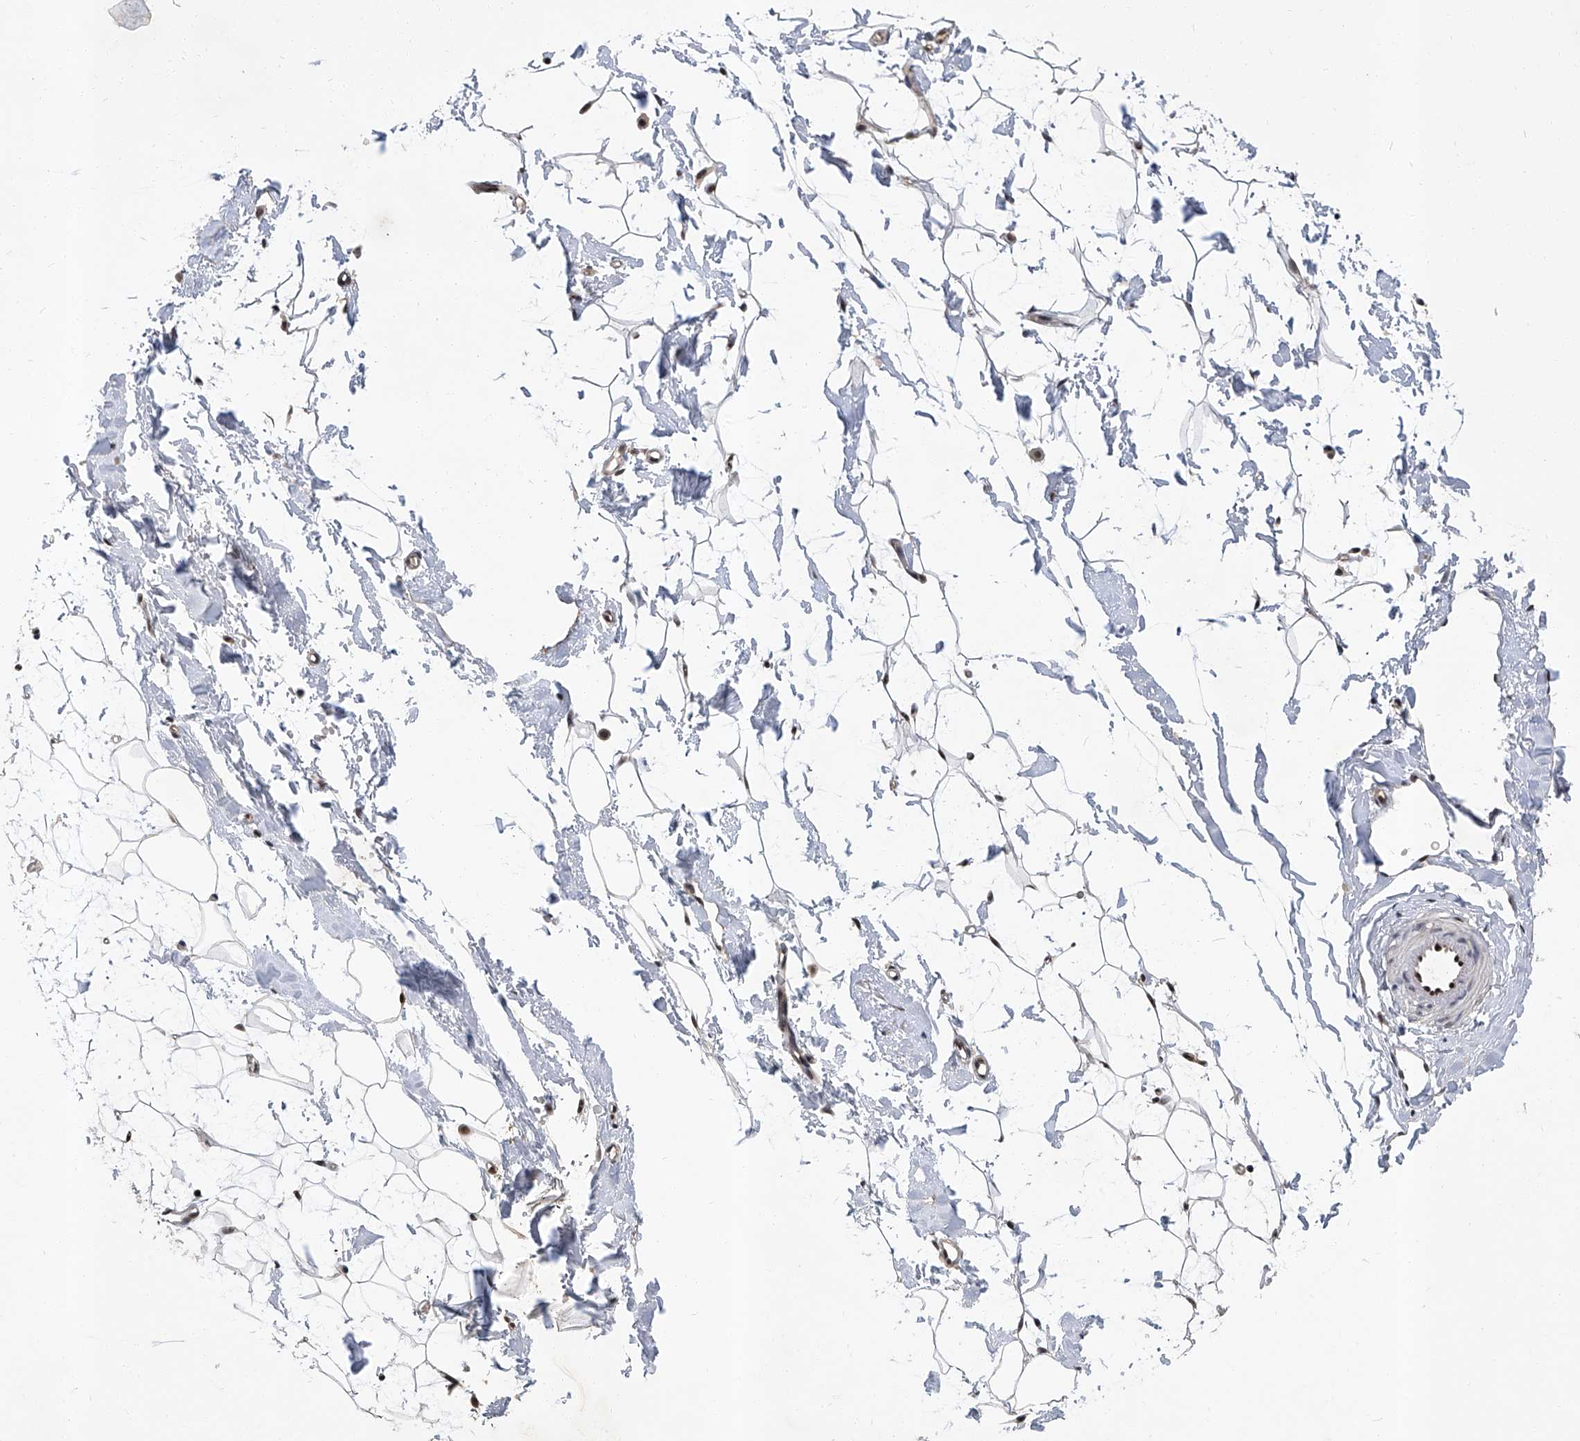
{"staining": {"intensity": "moderate", "quantity": ">75%", "location": "nuclear"}, "tissue": "adipose tissue", "cell_type": "Adipocytes", "image_type": "normal", "snomed": [{"axis": "morphology", "description": "Normal tissue, NOS"}, {"axis": "topography", "description": "Breast"}], "caption": "Moderate nuclear protein positivity is present in approximately >75% of adipocytes in adipose tissue.", "gene": "CMTR1", "patient": {"sex": "female", "age": 23}}